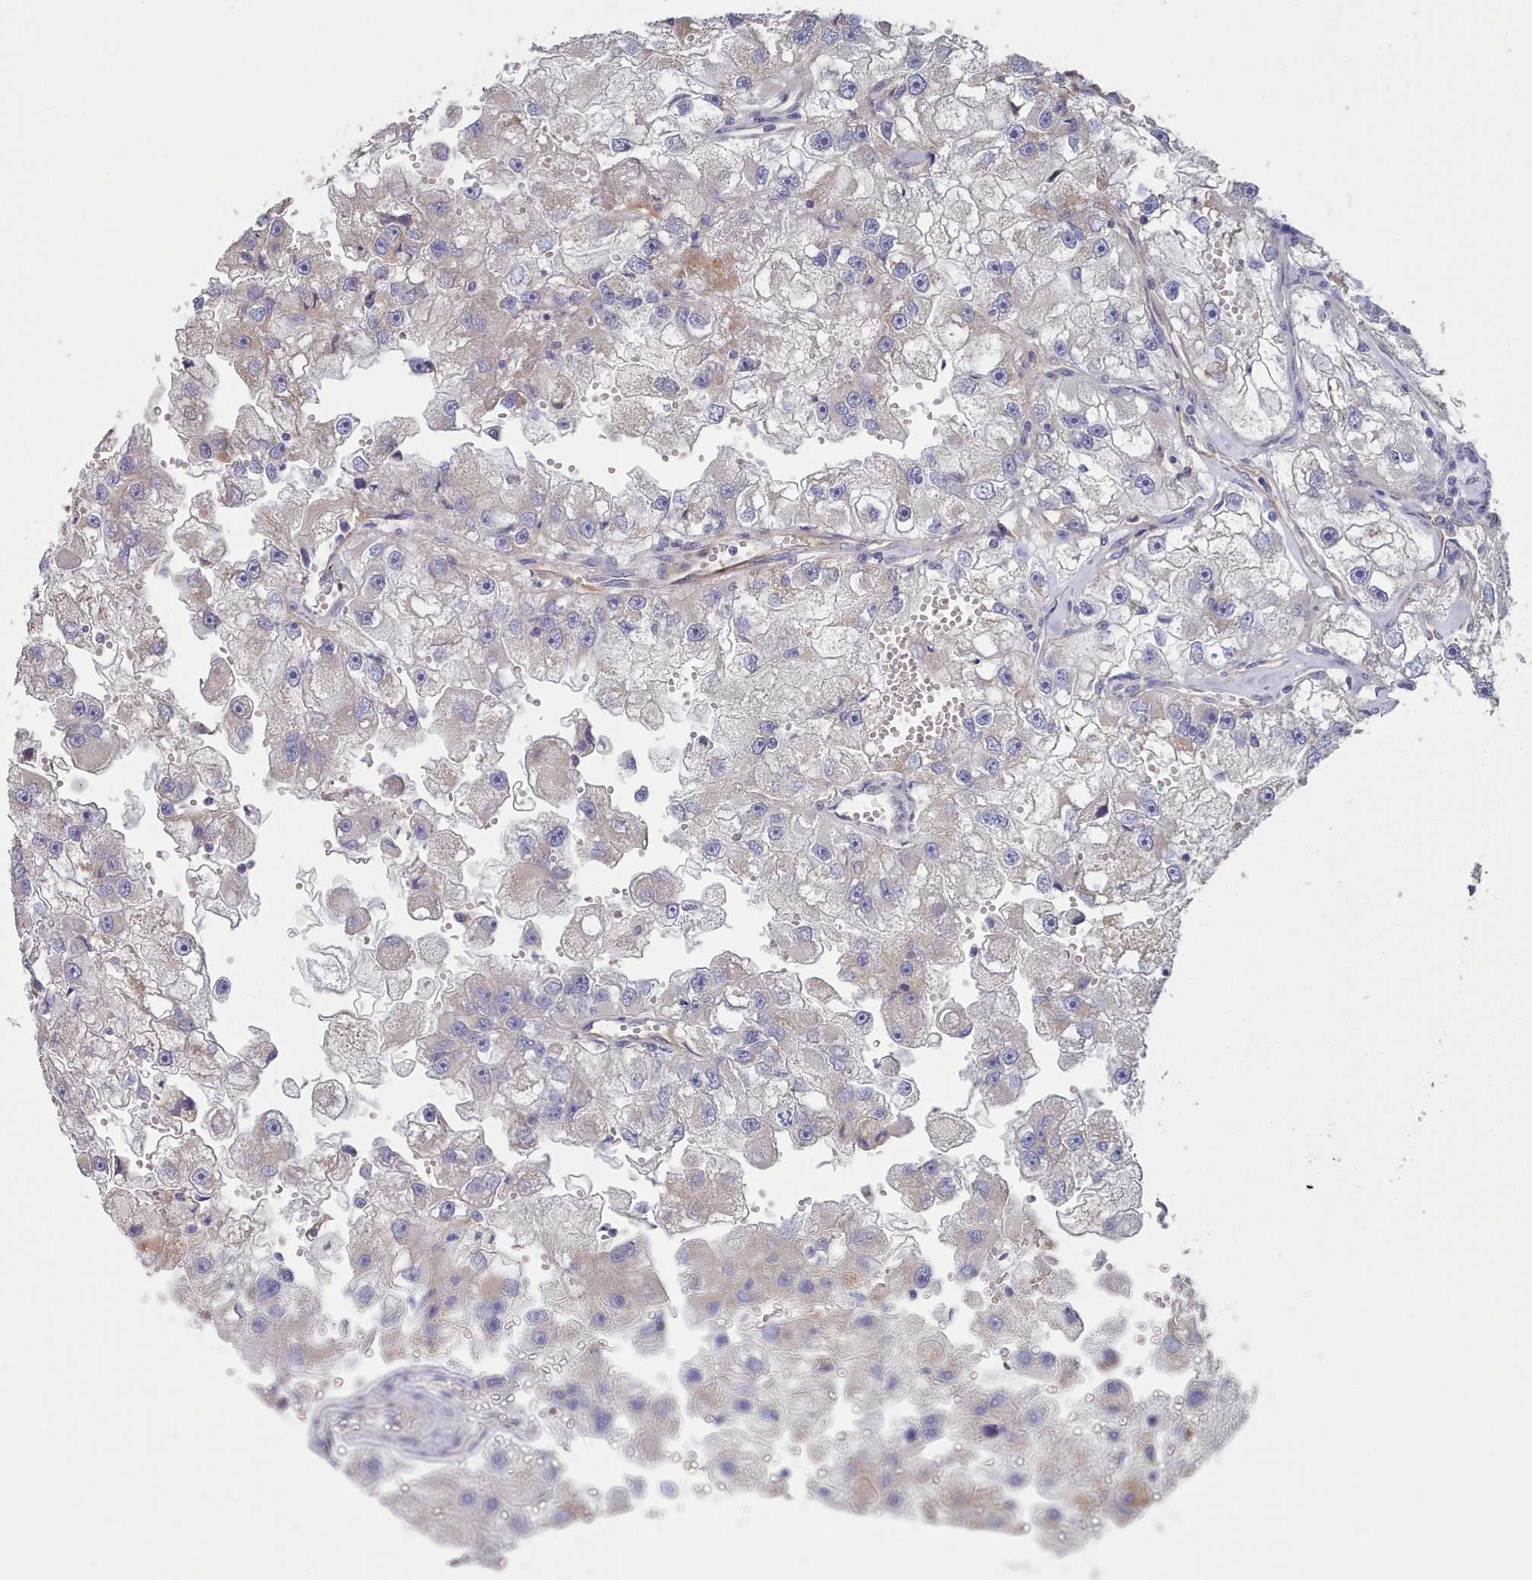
{"staining": {"intensity": "weak", "quantity": "<25%", "location": "cytoplasmic/membranous"}, "tissue": "renal cancer", "cell_type": "Tumor cells", "image_type": "cancer", "snomed": [{"axis": "morphology", "description": "Adenocarcinoma, NOS"}, {"axis": "topography", "description": "Kidney"}], "caption": "This is an IHC image of human renal adenocarcinoma. There is no expression in tumor cells.", "gene": "G6PC1", "patient": {"sex": "male", "age": 63}}